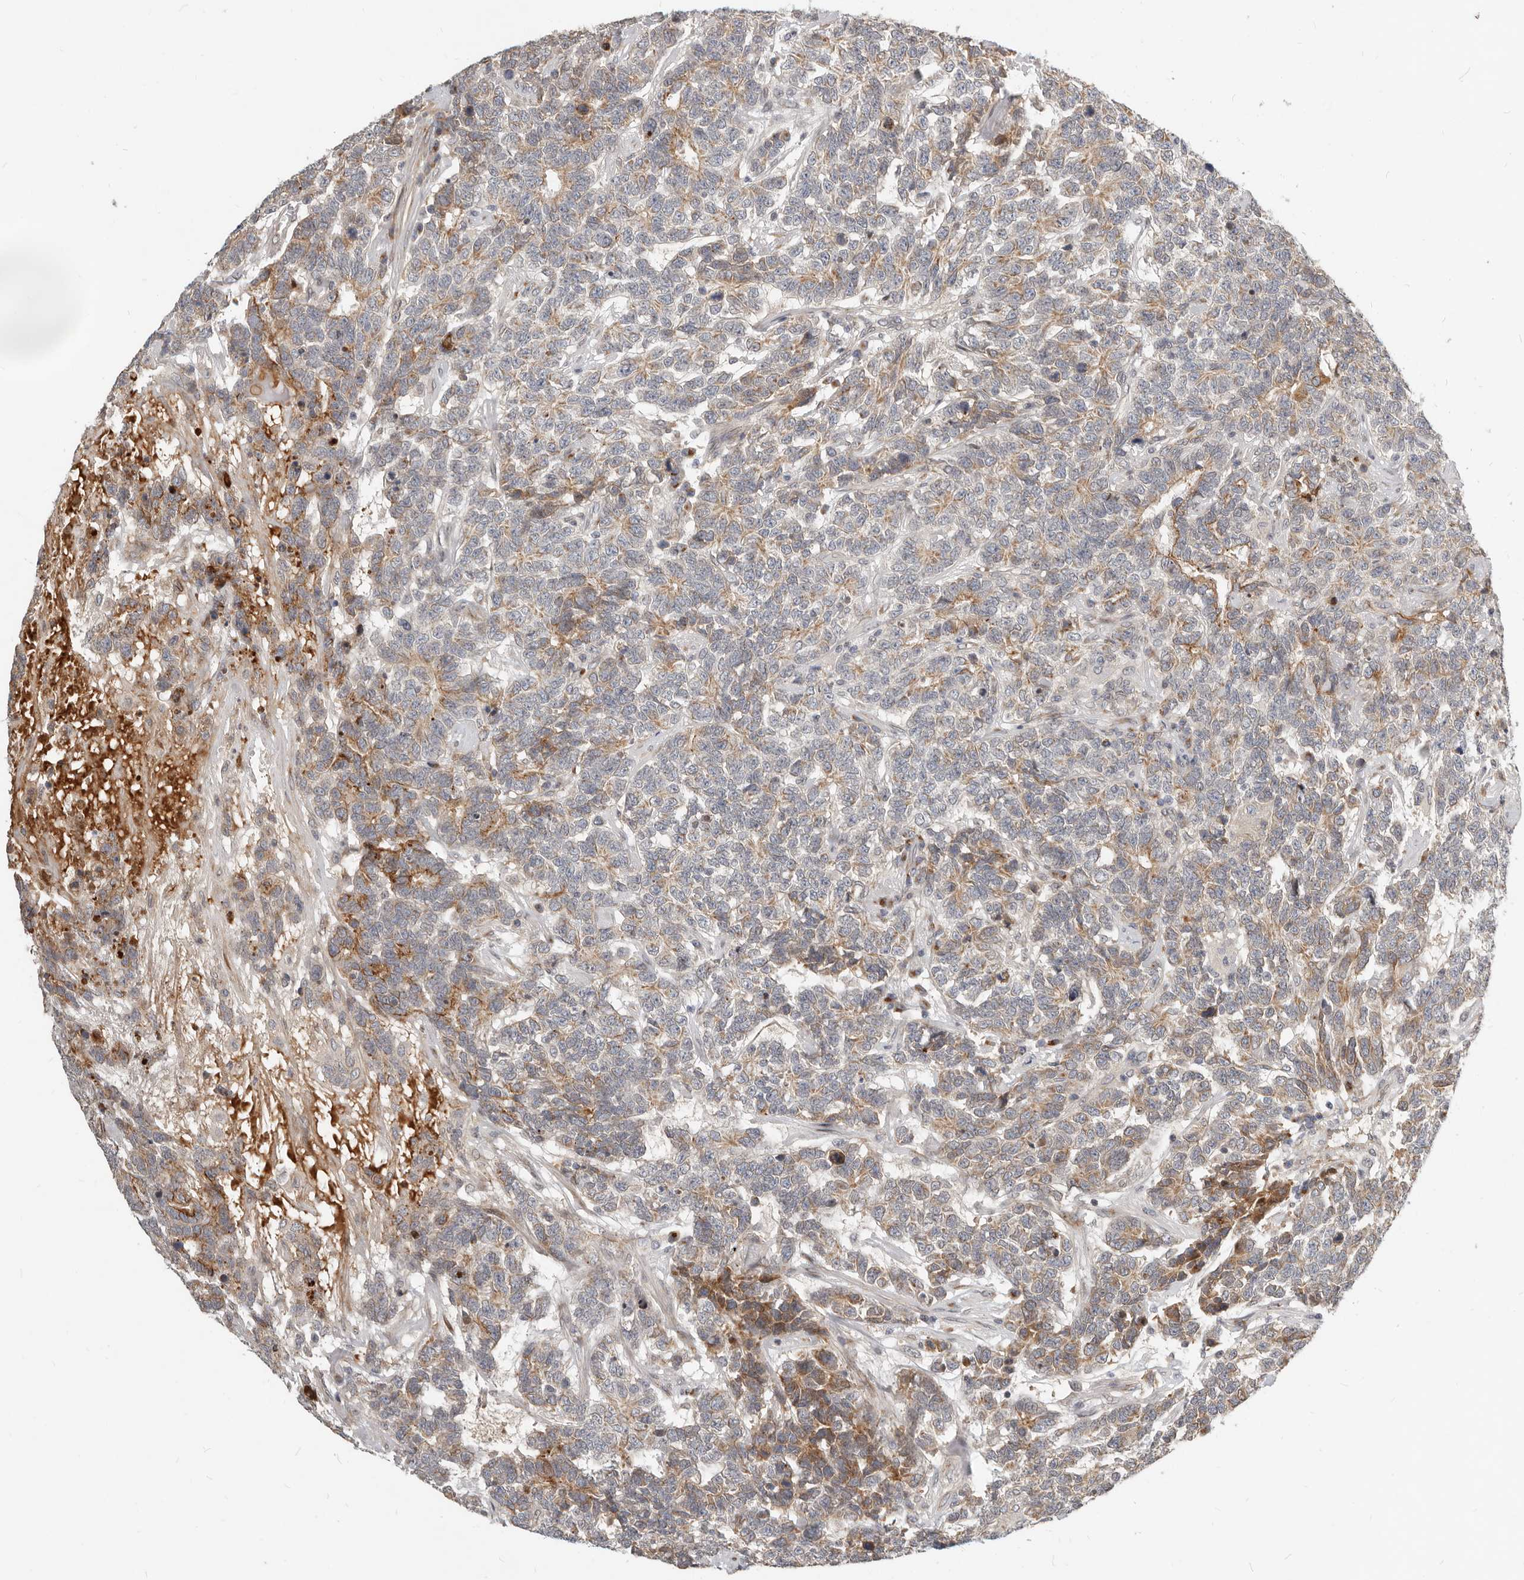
{"staining": {"intensity": "moderate", "quantity": "25%-75%", "location": "cytoplasmic/membranous"}, "tissue": "testis cancer", "cell_type": "Tumor cells", "image_type": "cancer", "snomed": [{"axis": "morphology", "description": "Carcinoma, Embryonal, NOS"}, {"axis": "topography", "description": "Testis"}], "caption": "This photomicrograph displays immunohistochemistry (IHC) staining of embryonal carcinoma (testis), with medium moderate cytoplasmic/membranous expression in approximately 25%-75% of tumor cells.", "gene": "NPY4R", "patient": {"sex": "male", "age": 26}}